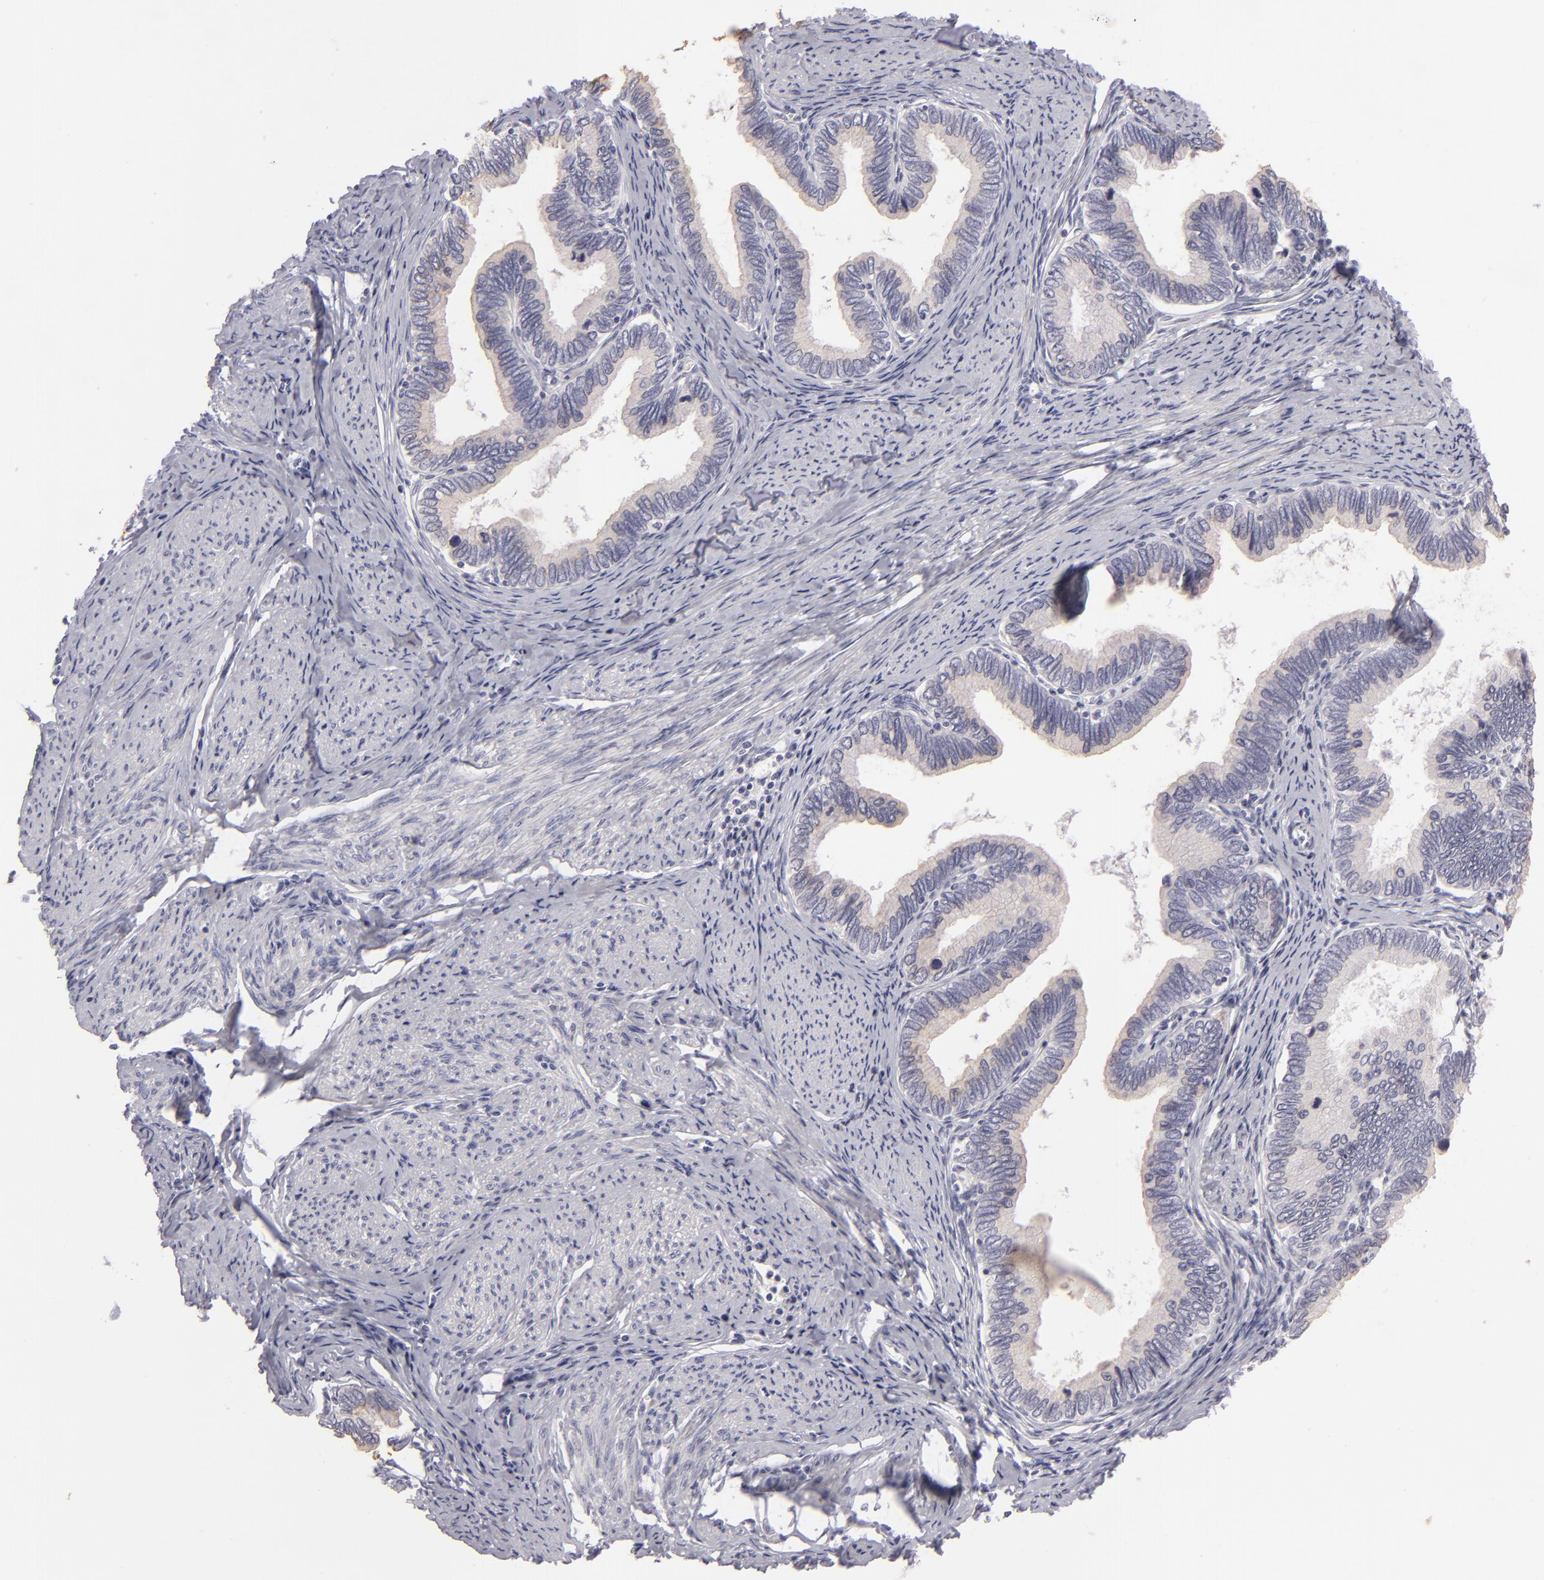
{"staining": {"intensity": "weak", "quantity": "25%-75%", "location": "nuclear"}, "tissue": "cervical cancer", "cell_type": "Tumor cells", "image_type": "cancer", "snomed": [{"axis": "morphology", "description": "Adenocarcinoma, NOS"}, {"axis": "topography", "description": "Cervix"}], "caption": "High-magnification brightfield microscopy of adenocarcinoma (cervical) stained with DAB (3,3'-diaminobenzidine) (brown) and counterstained with hematoxylin (blue). tumor cells exhibit weak nuclear expression is identified in about25%-75% of cells.", "gene": "DLG4", "patient": {"sex": "female", "age": 49}}